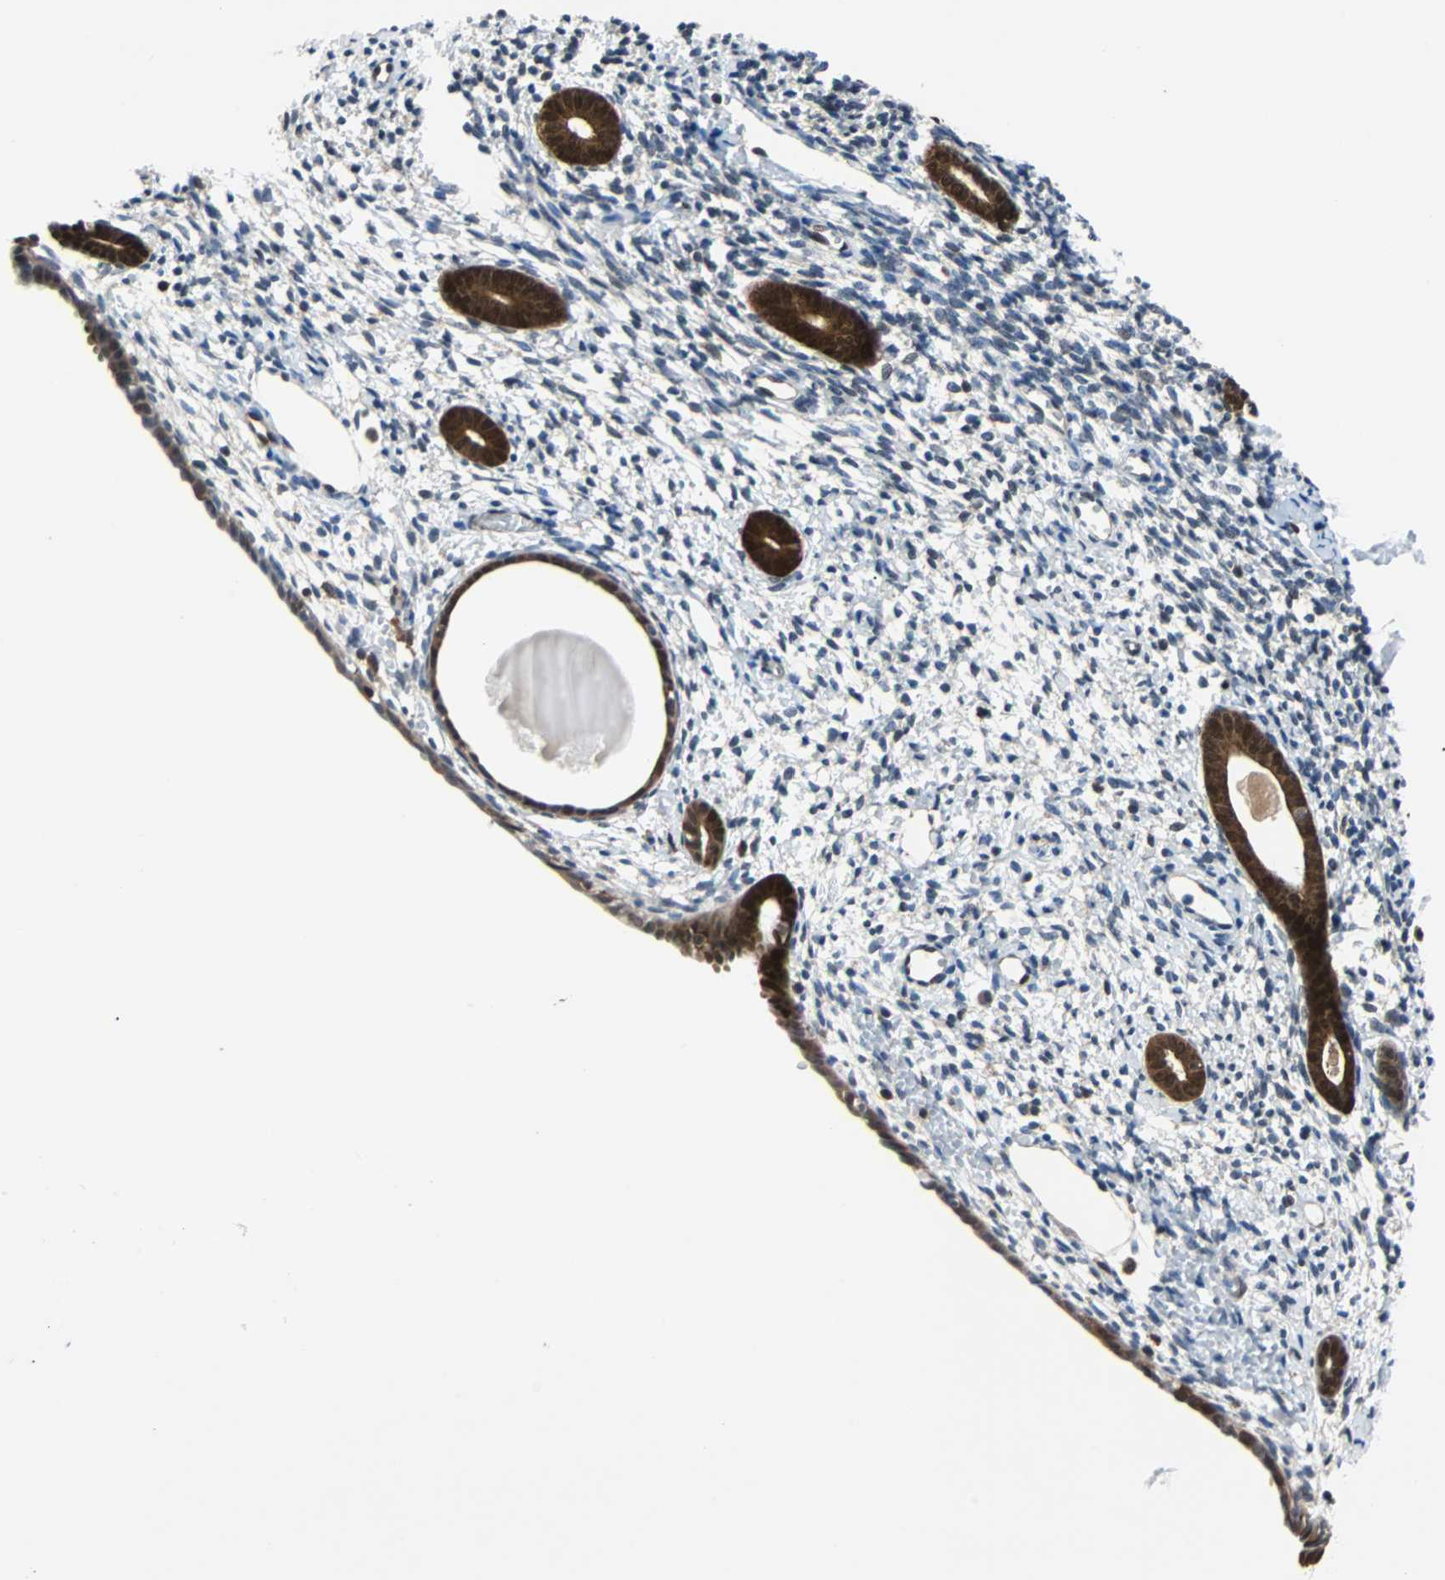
{"staining": {"intensity": "moderate", "quantity": "25%-75%", "location": "nuclear"}, "tissue": "endometrium", "cell_type": "Cells in endometrial stroma", "image_type": "normal", "snomed": [{"axis": "morphology", "description": "Normal tissue, NOS"}, {"axis": "topography", "description": "Endometrium"}], "caption": "IHC of benign human endometrium exhibits medium levels of moderate nuclear staining in about 25%-75% of cells in endometrial stroma.", "gene": "MAP2K6", "patient": {"sex": "female", "age": 71}}